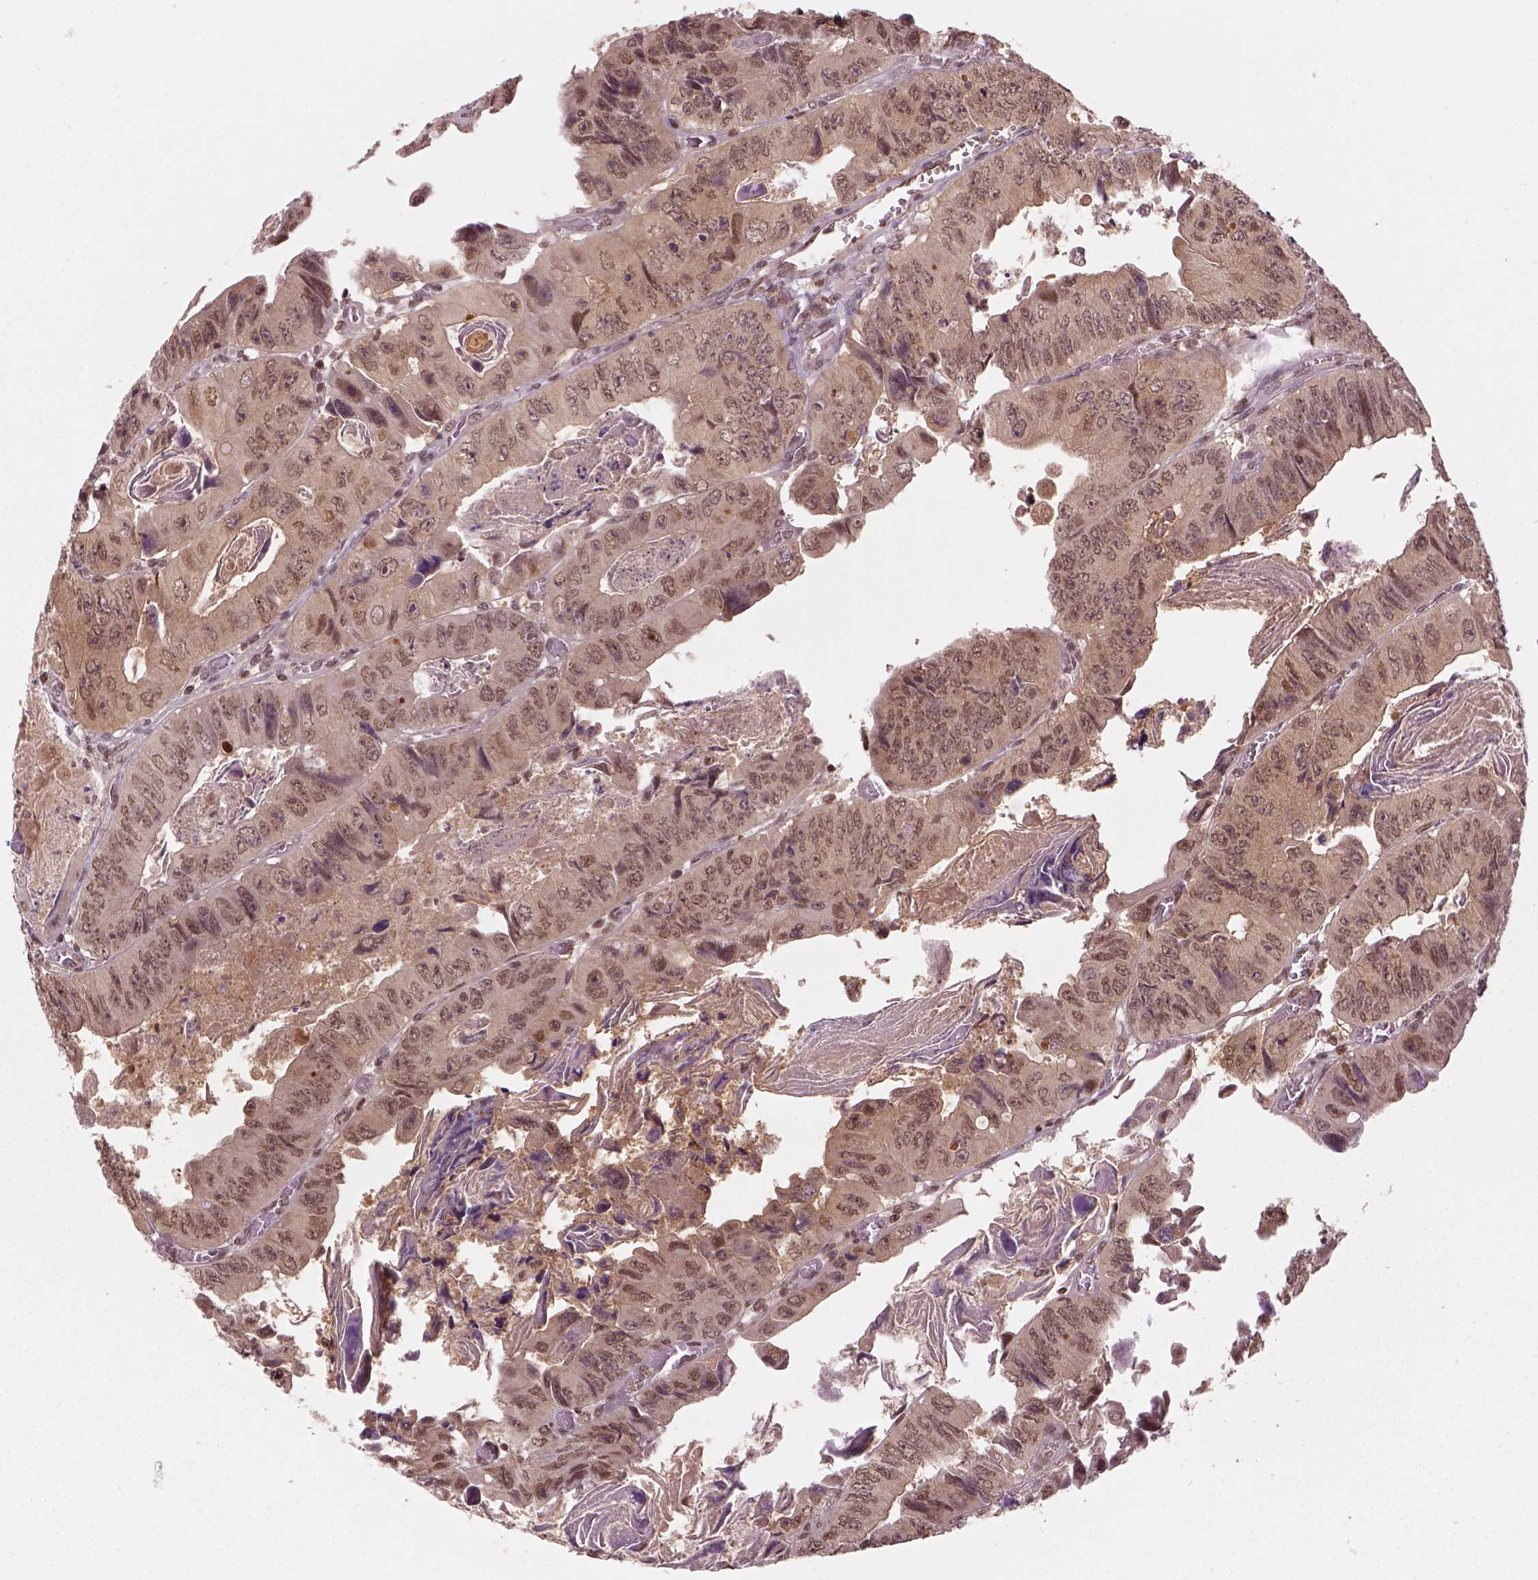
{"staining": {"intensity": "weak", "quantity": ">75%", "location": "cytoplasmic/membranous,nuclear"}, "tissue": "colorectal cancer", "cell_type": "Tumor cells", "image_type": "cancer", "snomed": [{"axis": "morphology", "description": "Adenocarcinoma, NOS"}, {"axis": "topography", "description": "Colon"}], "caption": "This micrograph exhibits colorectal cancer (adenocarcinoma) stained with immunohistochemistry (IHC) to label a protein in brown. The cytoplasmic/membranous and nuclear of tumor cells show weak positivity for the protein. Nuclei are counter-stained blue.", "gene": "GOT1", "patient": {"sex": "female", "age": 84}}